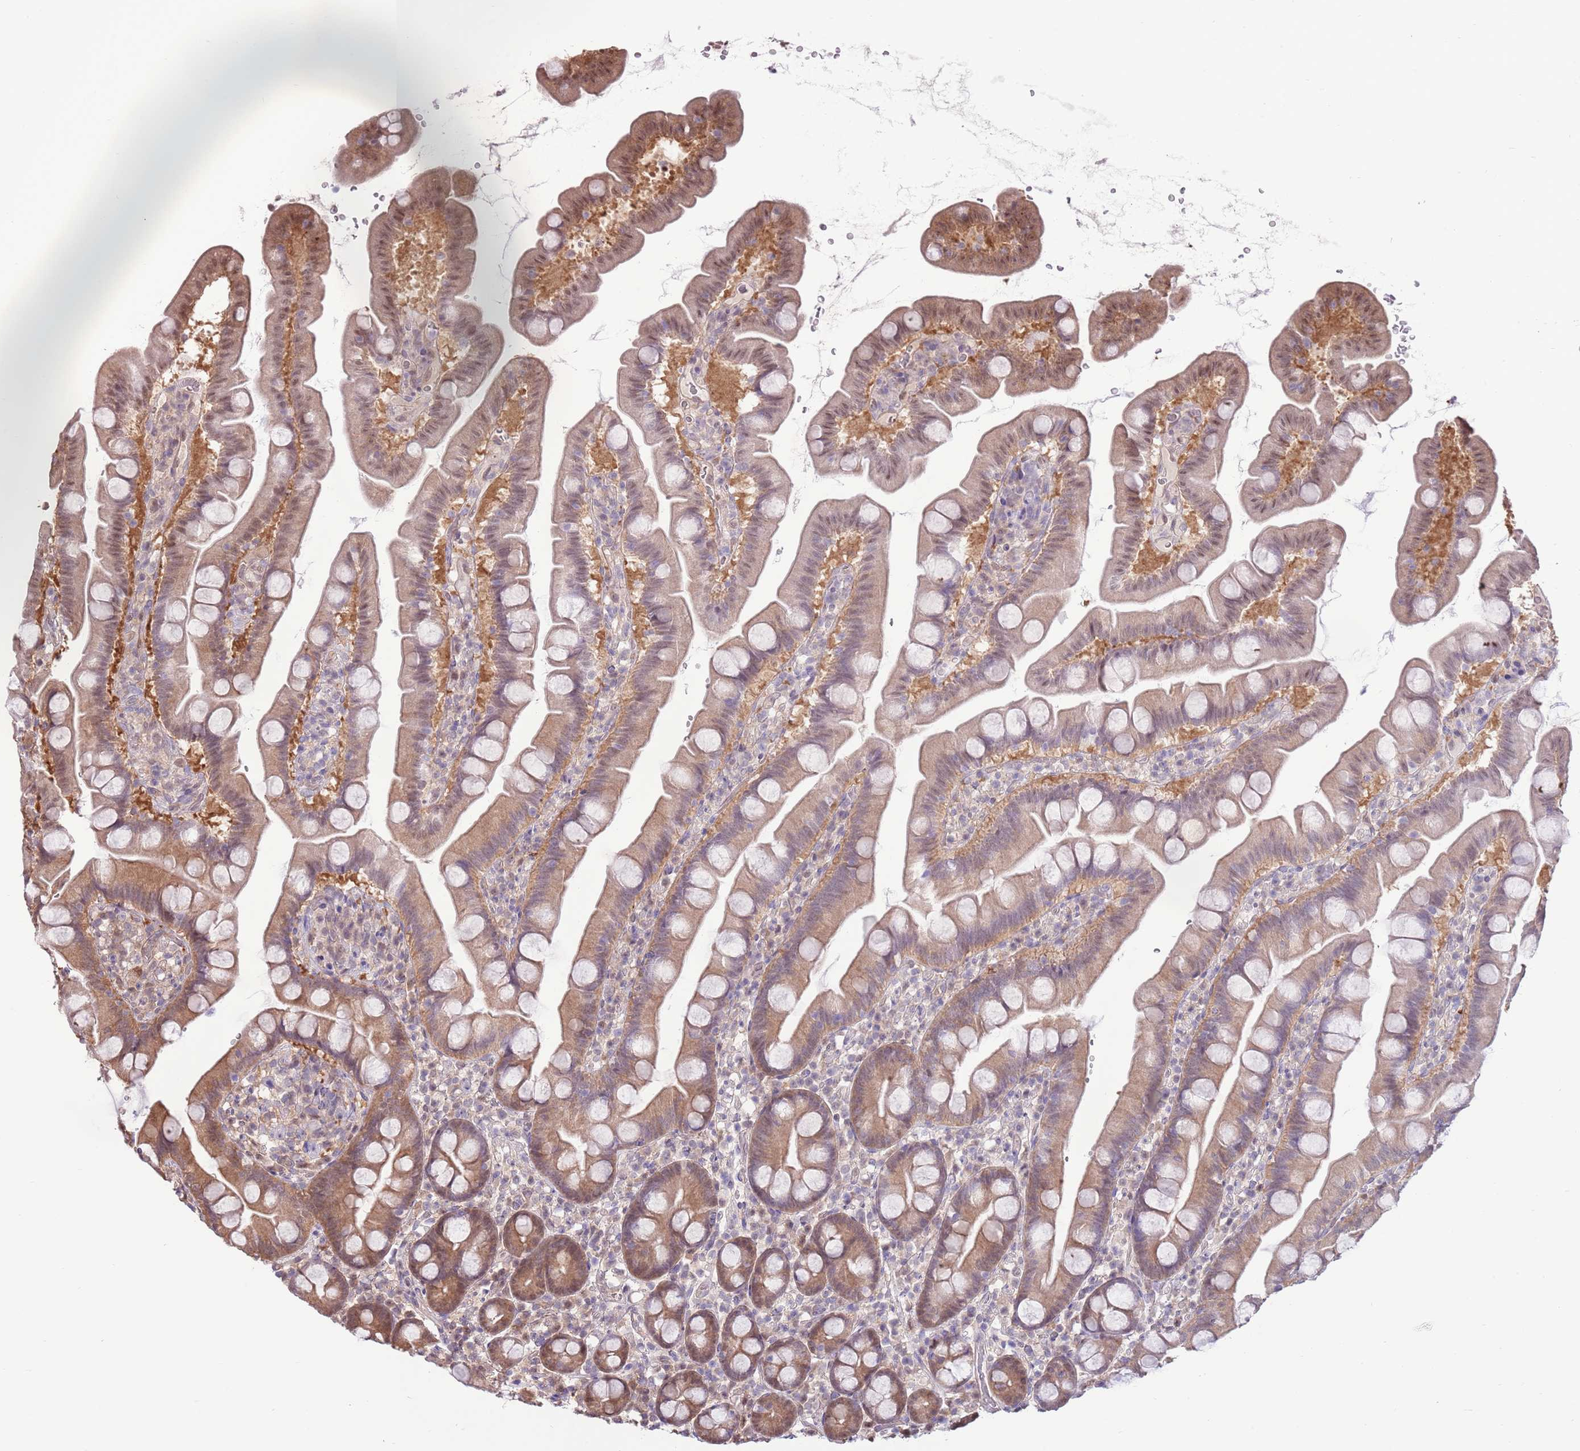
{"staining": {"intensity": "moderate", "quantity": "25%-75%", "location": "cytoplasmic/membranous,nuclear"}, "tissue": "small intestine", "cell_type": "Glandular cells", "image_type": "normal", "snomed": [{"axis": "morphology", "description": "Normal tissue, NOS"}, {"axis": "topography", "description": "Small intestine"}], "caption": "DAB (3,3'-diaminobenzidine) immunohistochemical staining of normal human small intestine displays moderate cytoplasmic/membranous,nuclear protein staining in about 25%-75% of glandular cells.", "gene": "NSFL1C", "patient": {"sex": "female", "age": 68}}